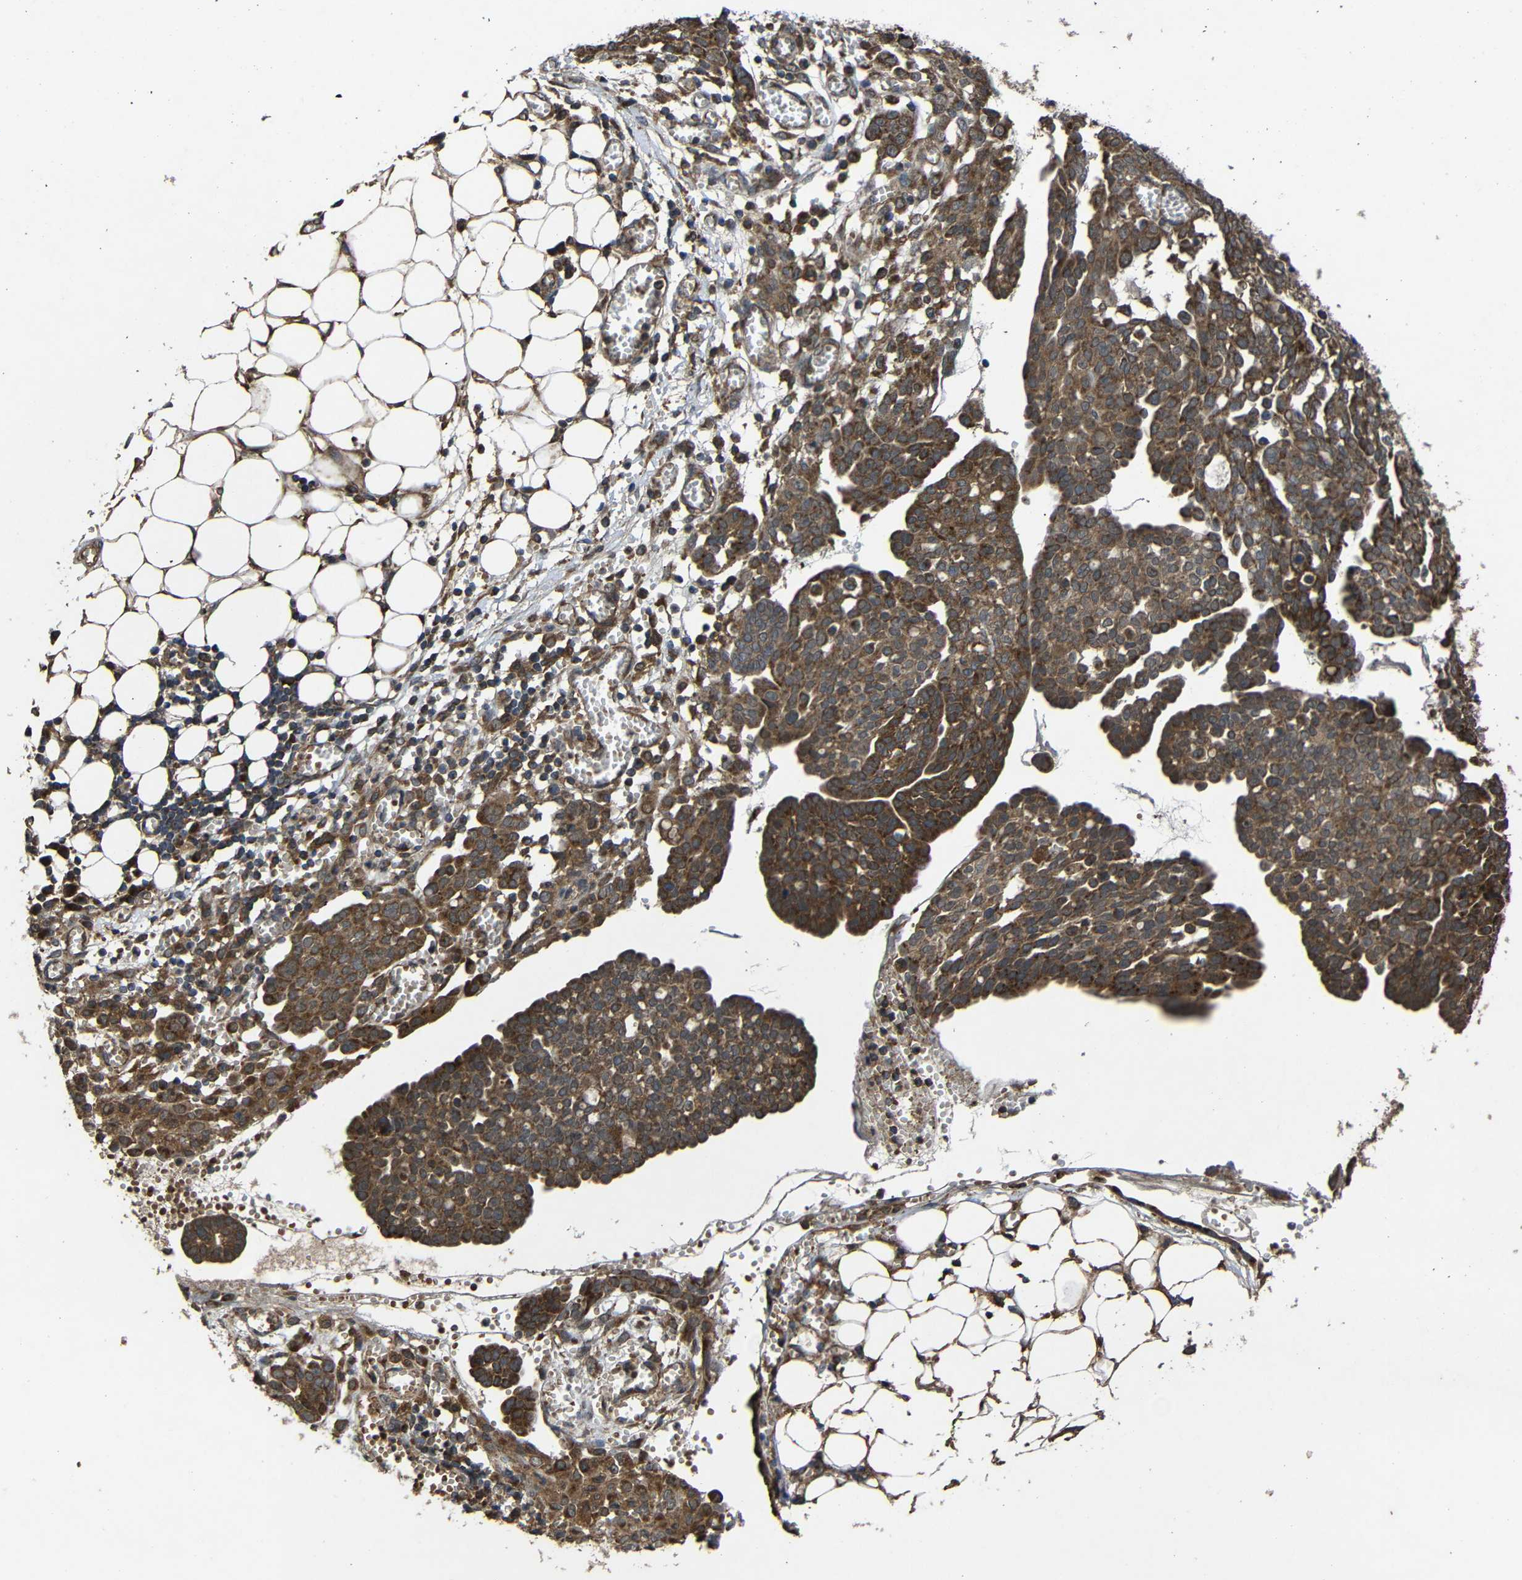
{"staining": {"intensity": "strong", "quantity": ">75%", "location": "cytoplasmic/membranous"}, "tissue": "ovarian cancer", "cell_type": "Tumor cells", "image_type": "cancer", "snomed": [{"axis": "morphology", "description": "Cystadenocarcinoma, serous, NOS"}, {"axis": "topography", "description": "Soft tissue"}, {"axis": "topography", "description": "Ovary"}], "caption": "Protein expression analysis of ovarian serous cystadenocarcinoma displays strong cytoplasmic/membranous staining in about >75% of tumor cells.", "gene": "C1GALT1", "patient": {"sex": "female", "age": 57}}